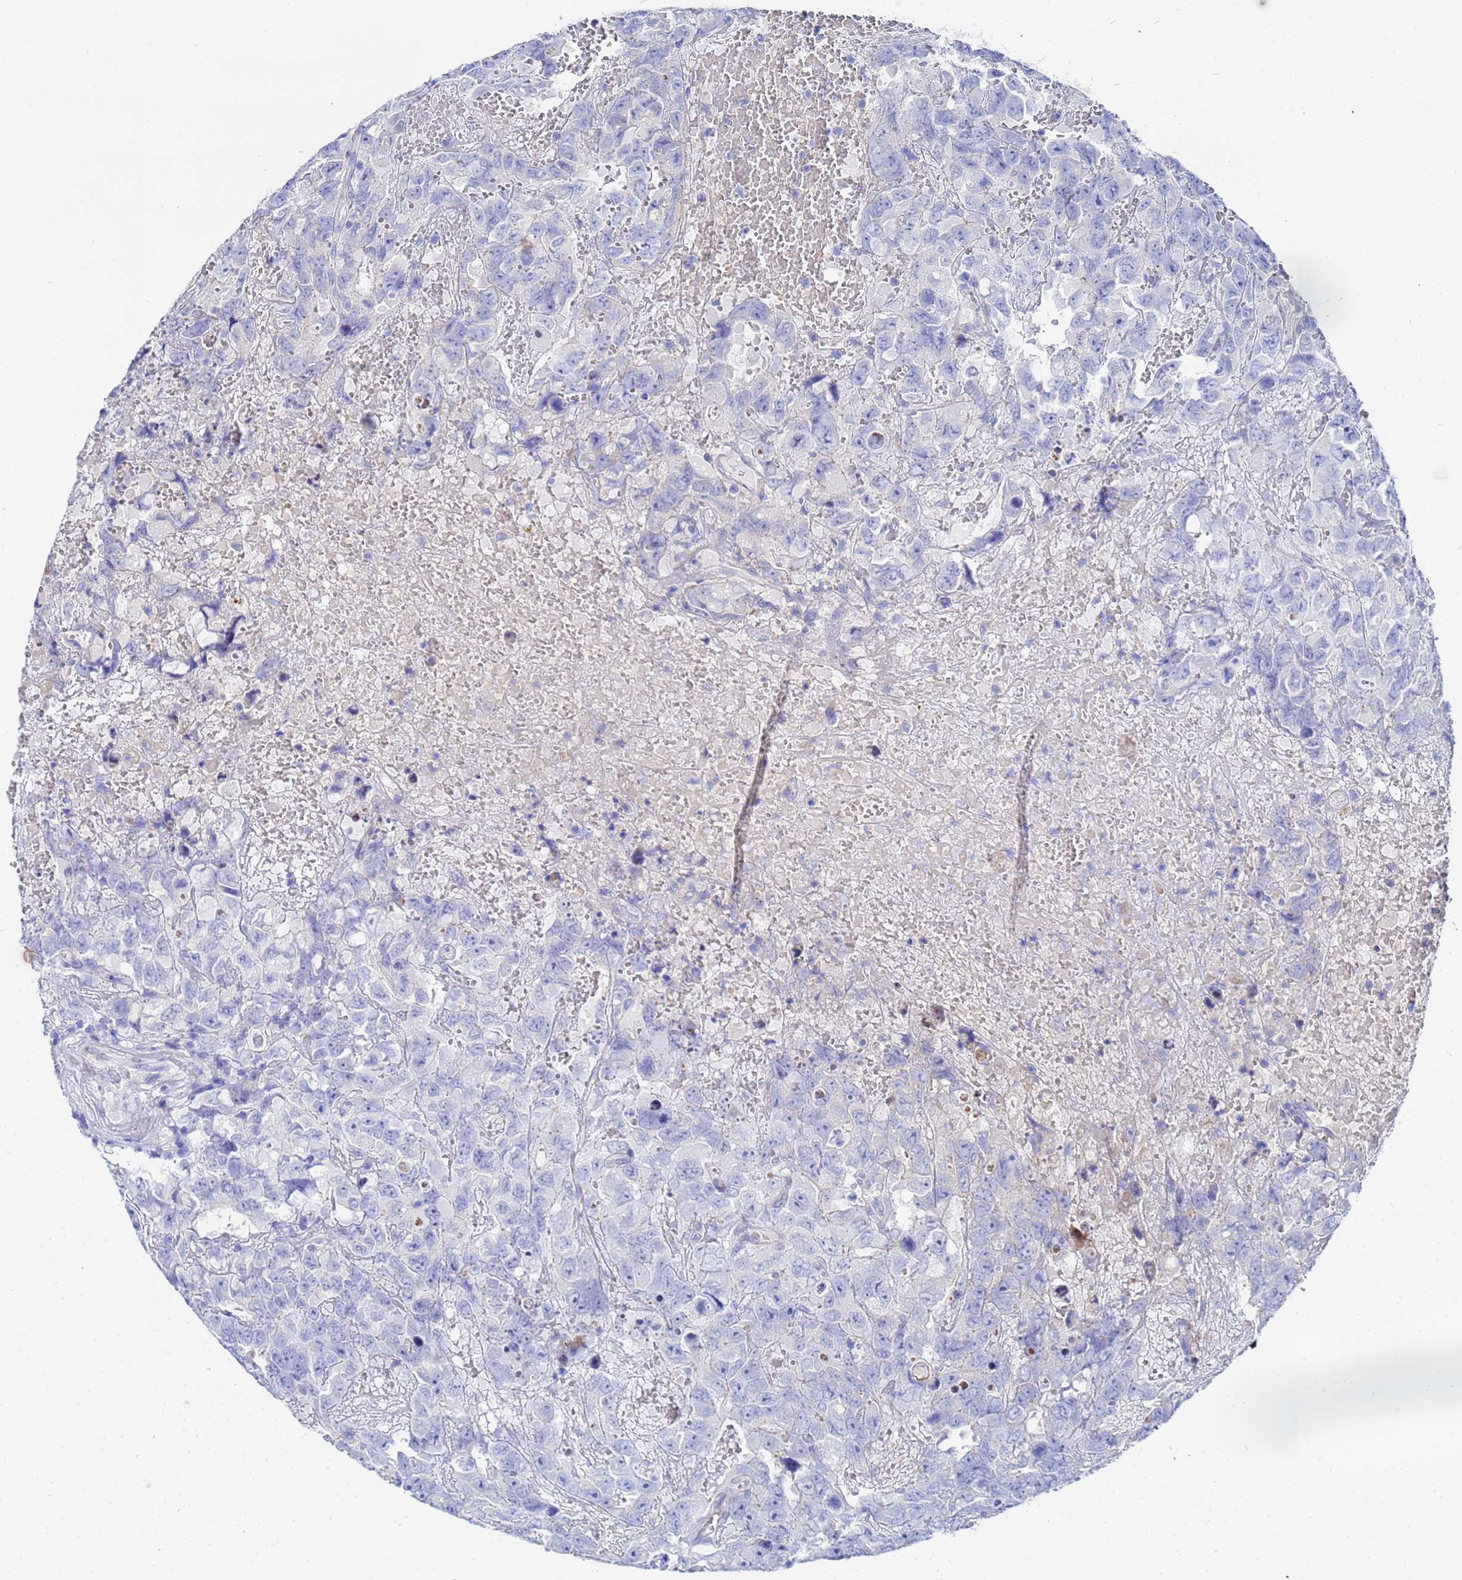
{"staining": {"intensity": "negative", "quantity": "none", "location": "none"}, "tissue": "testis cancer", "cell_type": "Tumor cells", "image_type": "cancer", "snomed": [{"axis": "morphology", "description": "Carcinoma, Embryonal, NOS"}, {"axis": "topography", "description": "Testis"}], "caption": "Tumor cells show no significant protein staining in testis embryonal carcinoma.", "gene": "ZNF26", "patient": {"sex": "male", "age": 45}}